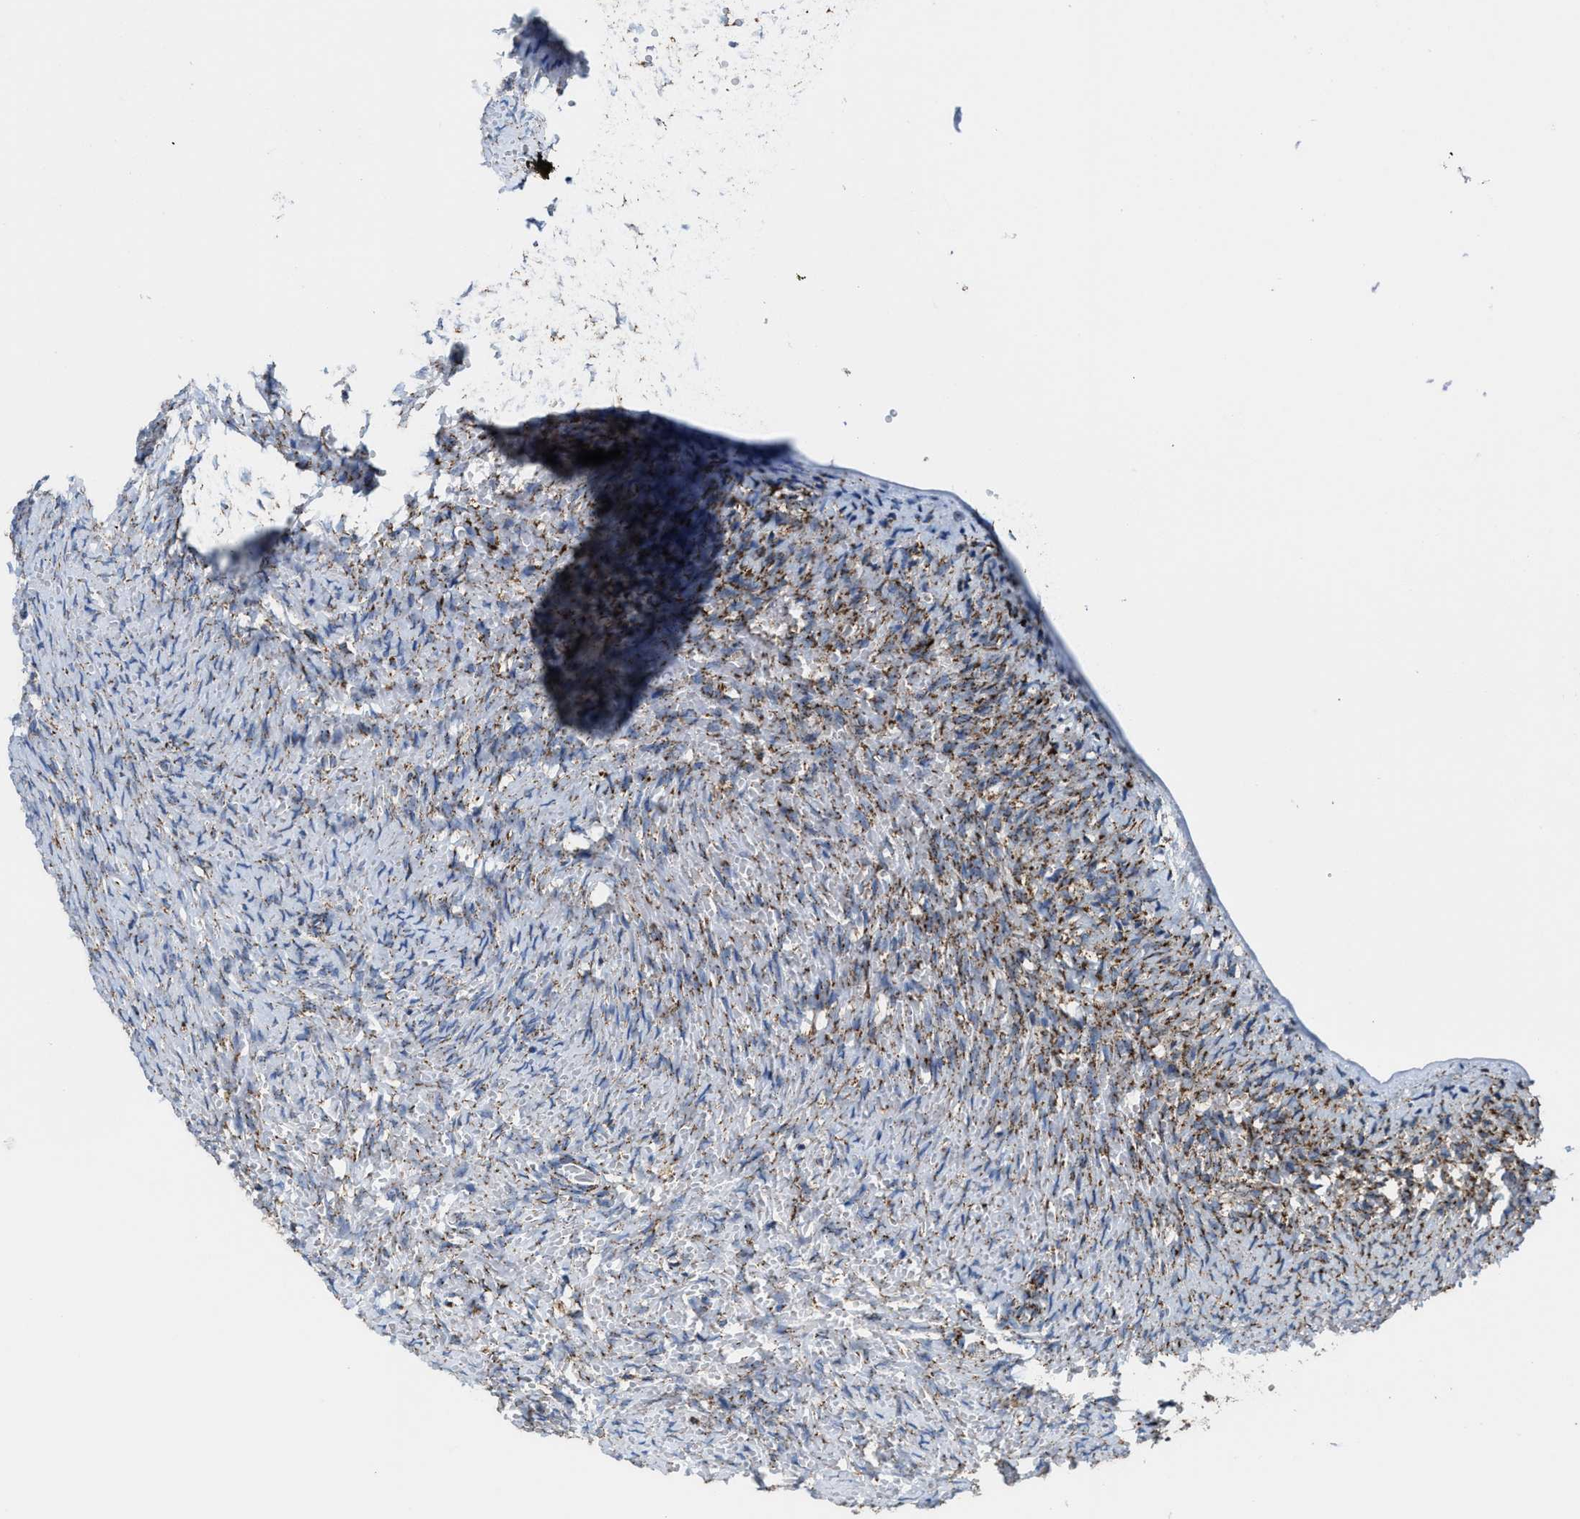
{"staining": {"intensity": "moderate", "quantity": "<25%", "location": "cytoplasmic/membranous"}, "tissue": "ovary", "cell_type": "Follicle cells", "image_type": "normal", "snomed": [{"axis": "morphology", "description": "Normal tissue, NOS"}, {"axis": "topography", "description": "Ovary"}], "caption": "Normal ovary was stained to show a protein in brown. There is low levels of moderate cytoplasmic/membranous expression in approximately <25% of follicle cells. (DAB (3,3'-diaminobenzidine) IHC with brightfield microscopy, high magnification).", "gene": "ALDH1B1", "patient": {"sex": "female", "age": 27}}